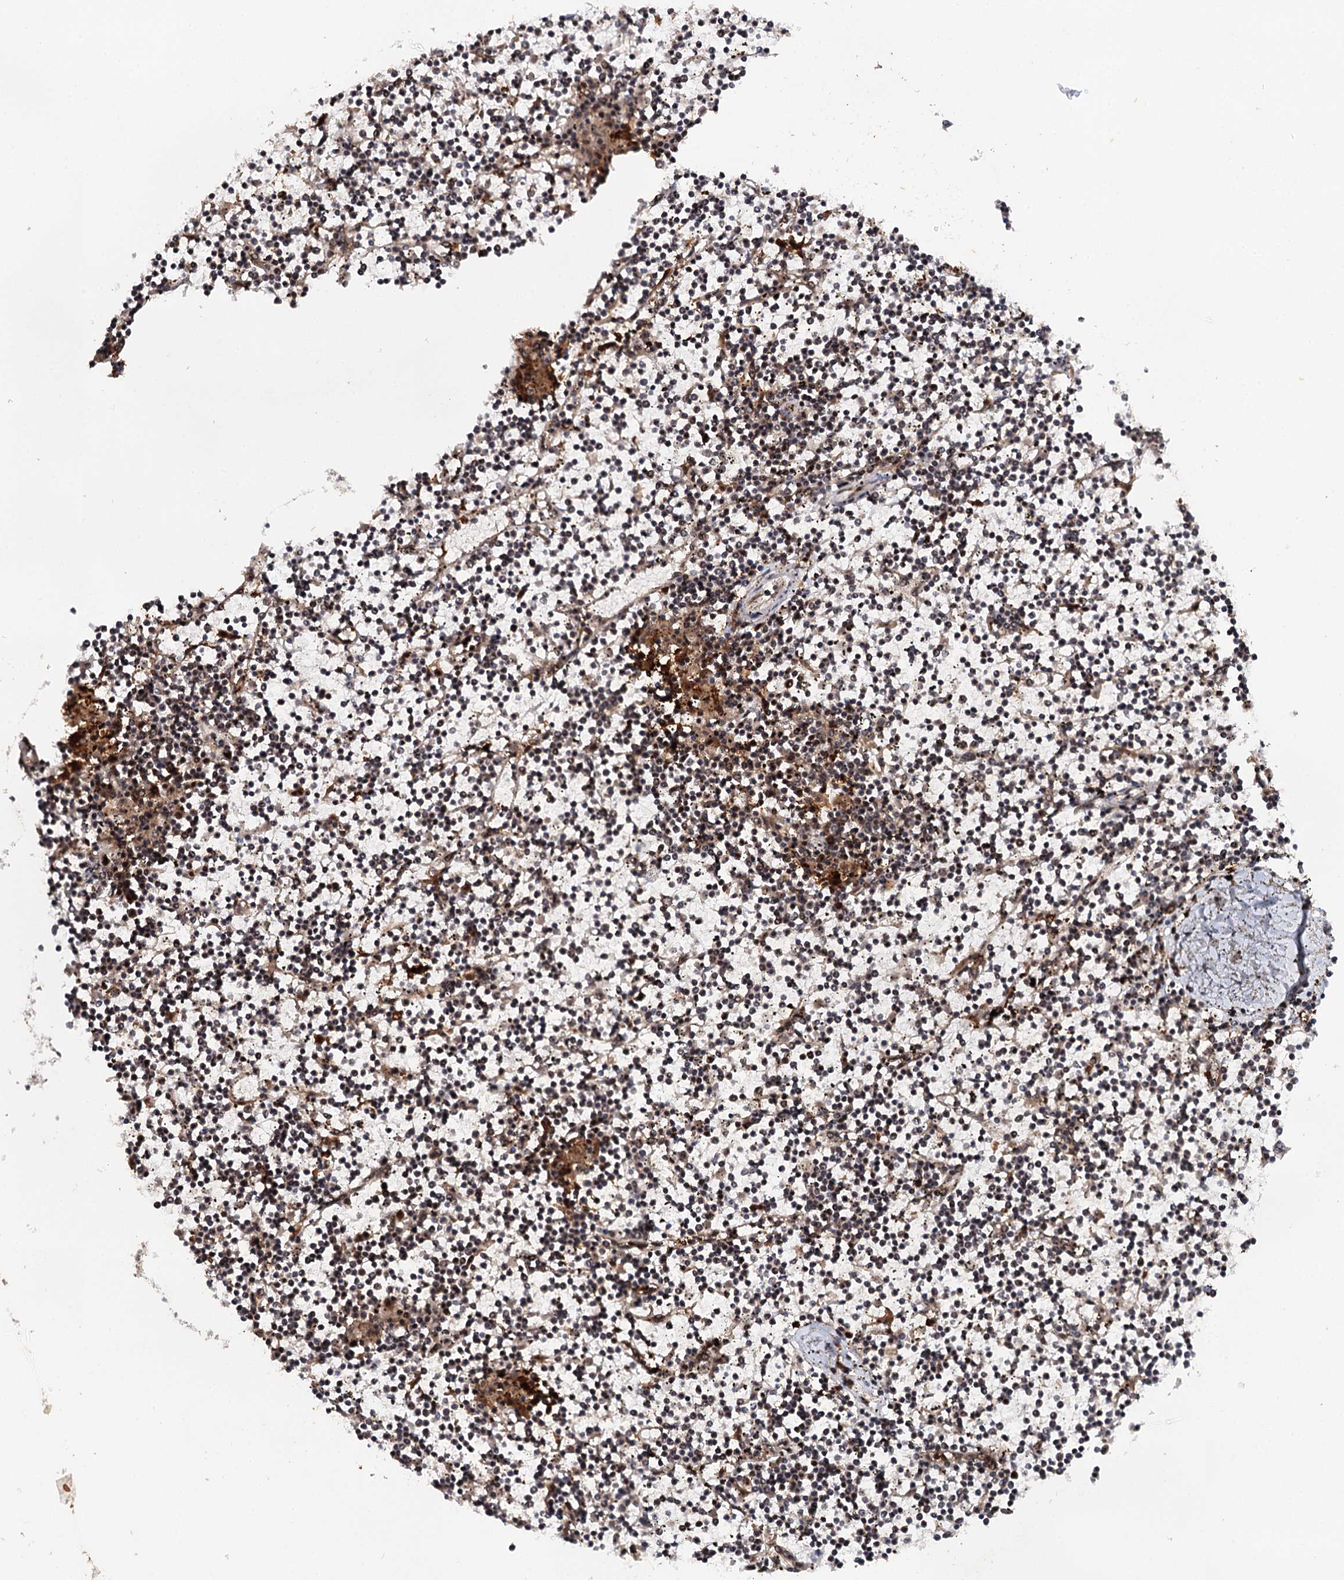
{"staining": {"intensity": "weak", "quantity": "25%-75%", "location": "nuclear"}, "tissue": "lymphoma", "cell_type": "Tumor cells", "image_type": "cancer", "snomed": [{"axis": "morphology", "description": "Malignant lymphoma, non-Hodgkin's type, Low grade"}, {"axis": "topography", "description": "Spleen"}], "caption": "Immunohistochemistry (IHC) staining of low-grade malignant lymphoma, non-Hodgkin's type, which shows low levels of weak nuclear expression in approximately 25%-75% of tumor cells indicating weak nuclear protein positivity. The staining was performed using DAB (brown) for protein detection and nuclei were counterstained in hematoxylin (blue).", "gene": "BUD13", "patient": {"sex": "female", "age": 19}}